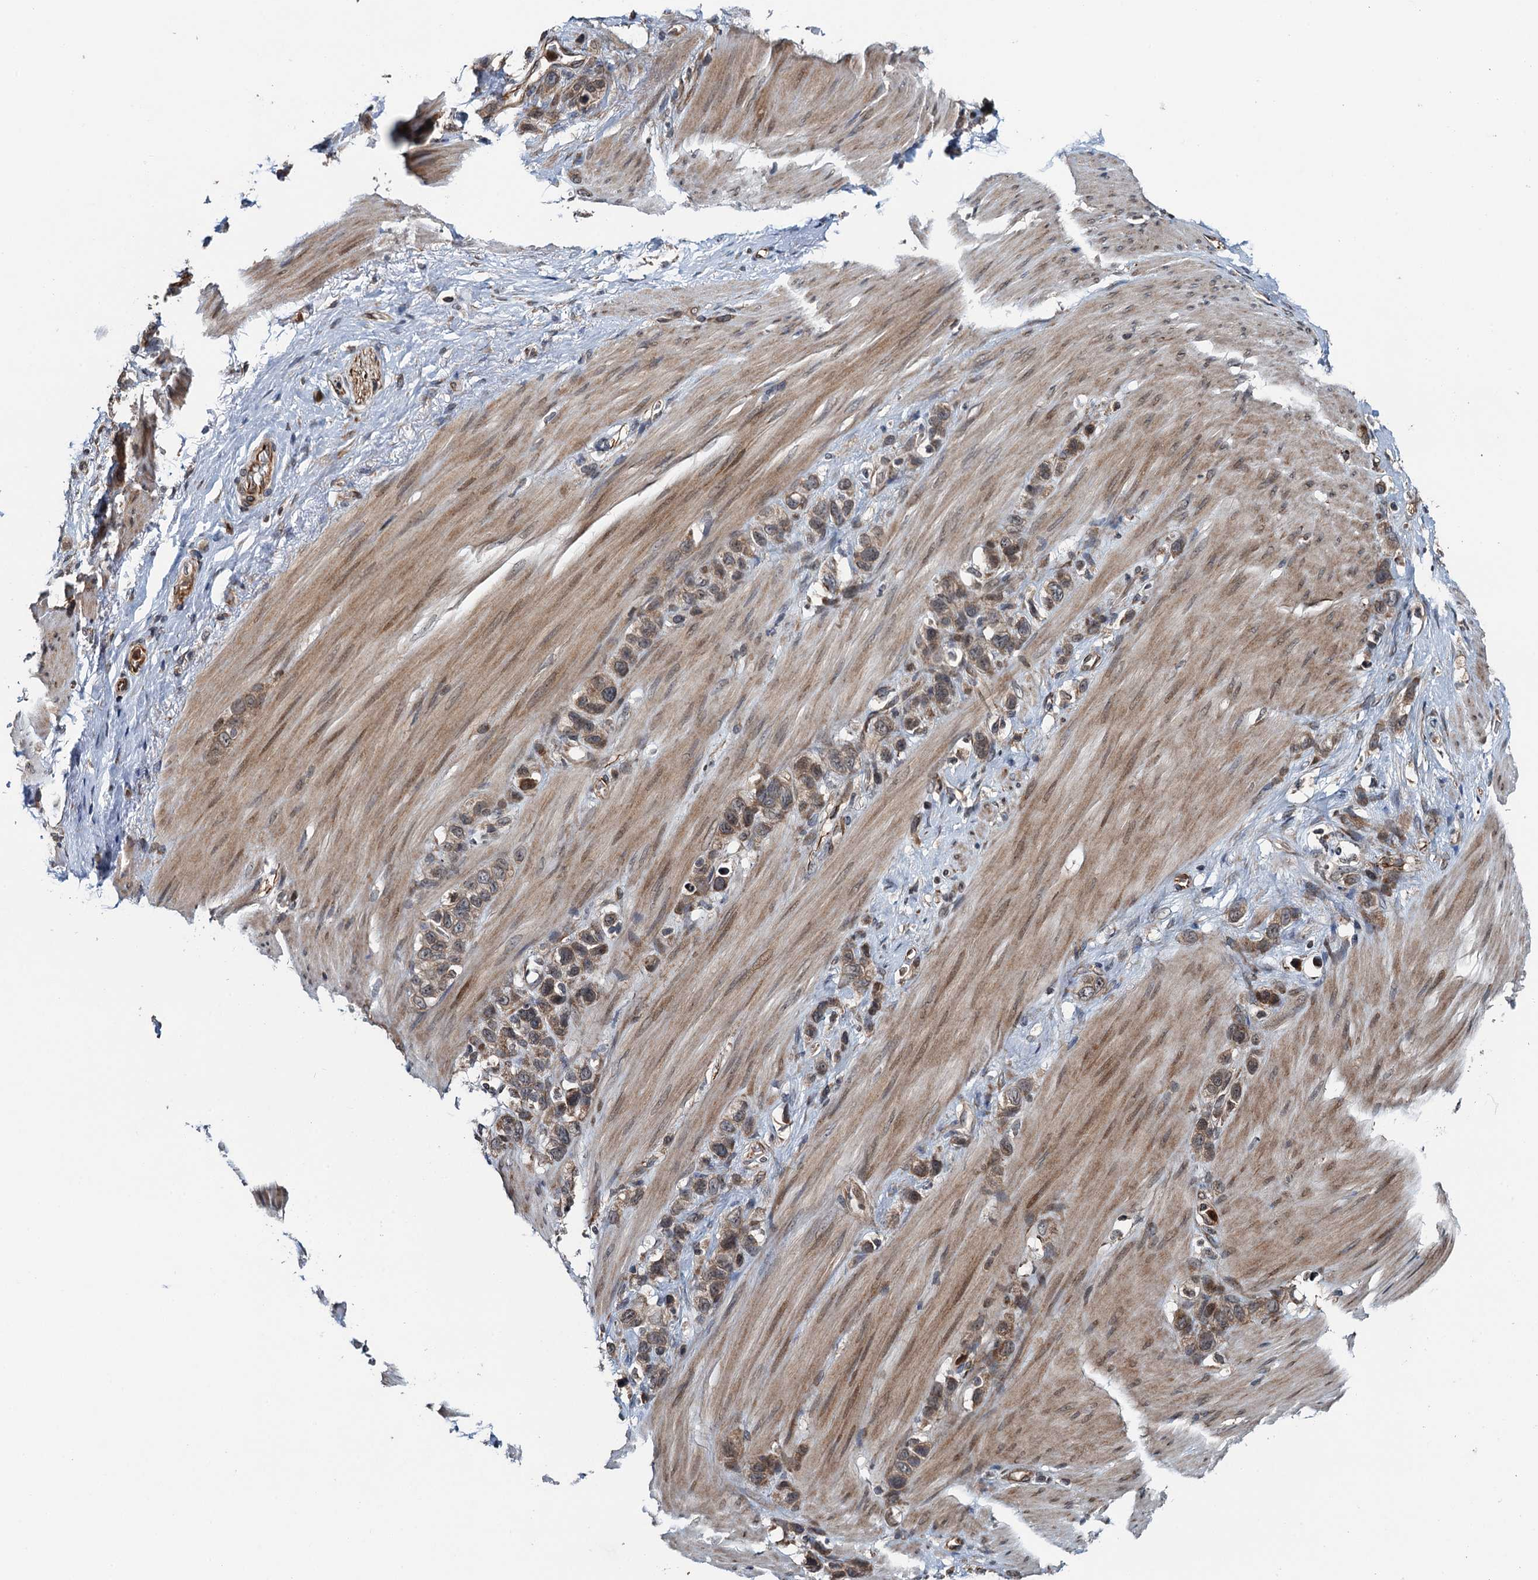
{"staining": {"intensity": "weak", "quantity": ">75%", "location": "cytoplasmic/membranous"}, "tissue": "stomach cancer", "cell_type": "Tumor cells", "image_type": "cancer", "snomed": [{"axis": "morphology", "description": "Adenocarcinoma, NOS"}, {"axis": "morphology", "description": "Adenocarcinoma, High grade"}, {"axis": "topography", "description": "Stomach, upper"}, {"axis": "topography", "description": "Stomach, lower"}], "caption": "Immunohistochemistry (DAB) staining of stomach adenocarcinoma displays weak cytoplasmic/membranous protein staining in about >75% of tumor cells.", "gene": "WHAMM", "patient": {"sex": "female", "age": 65}}